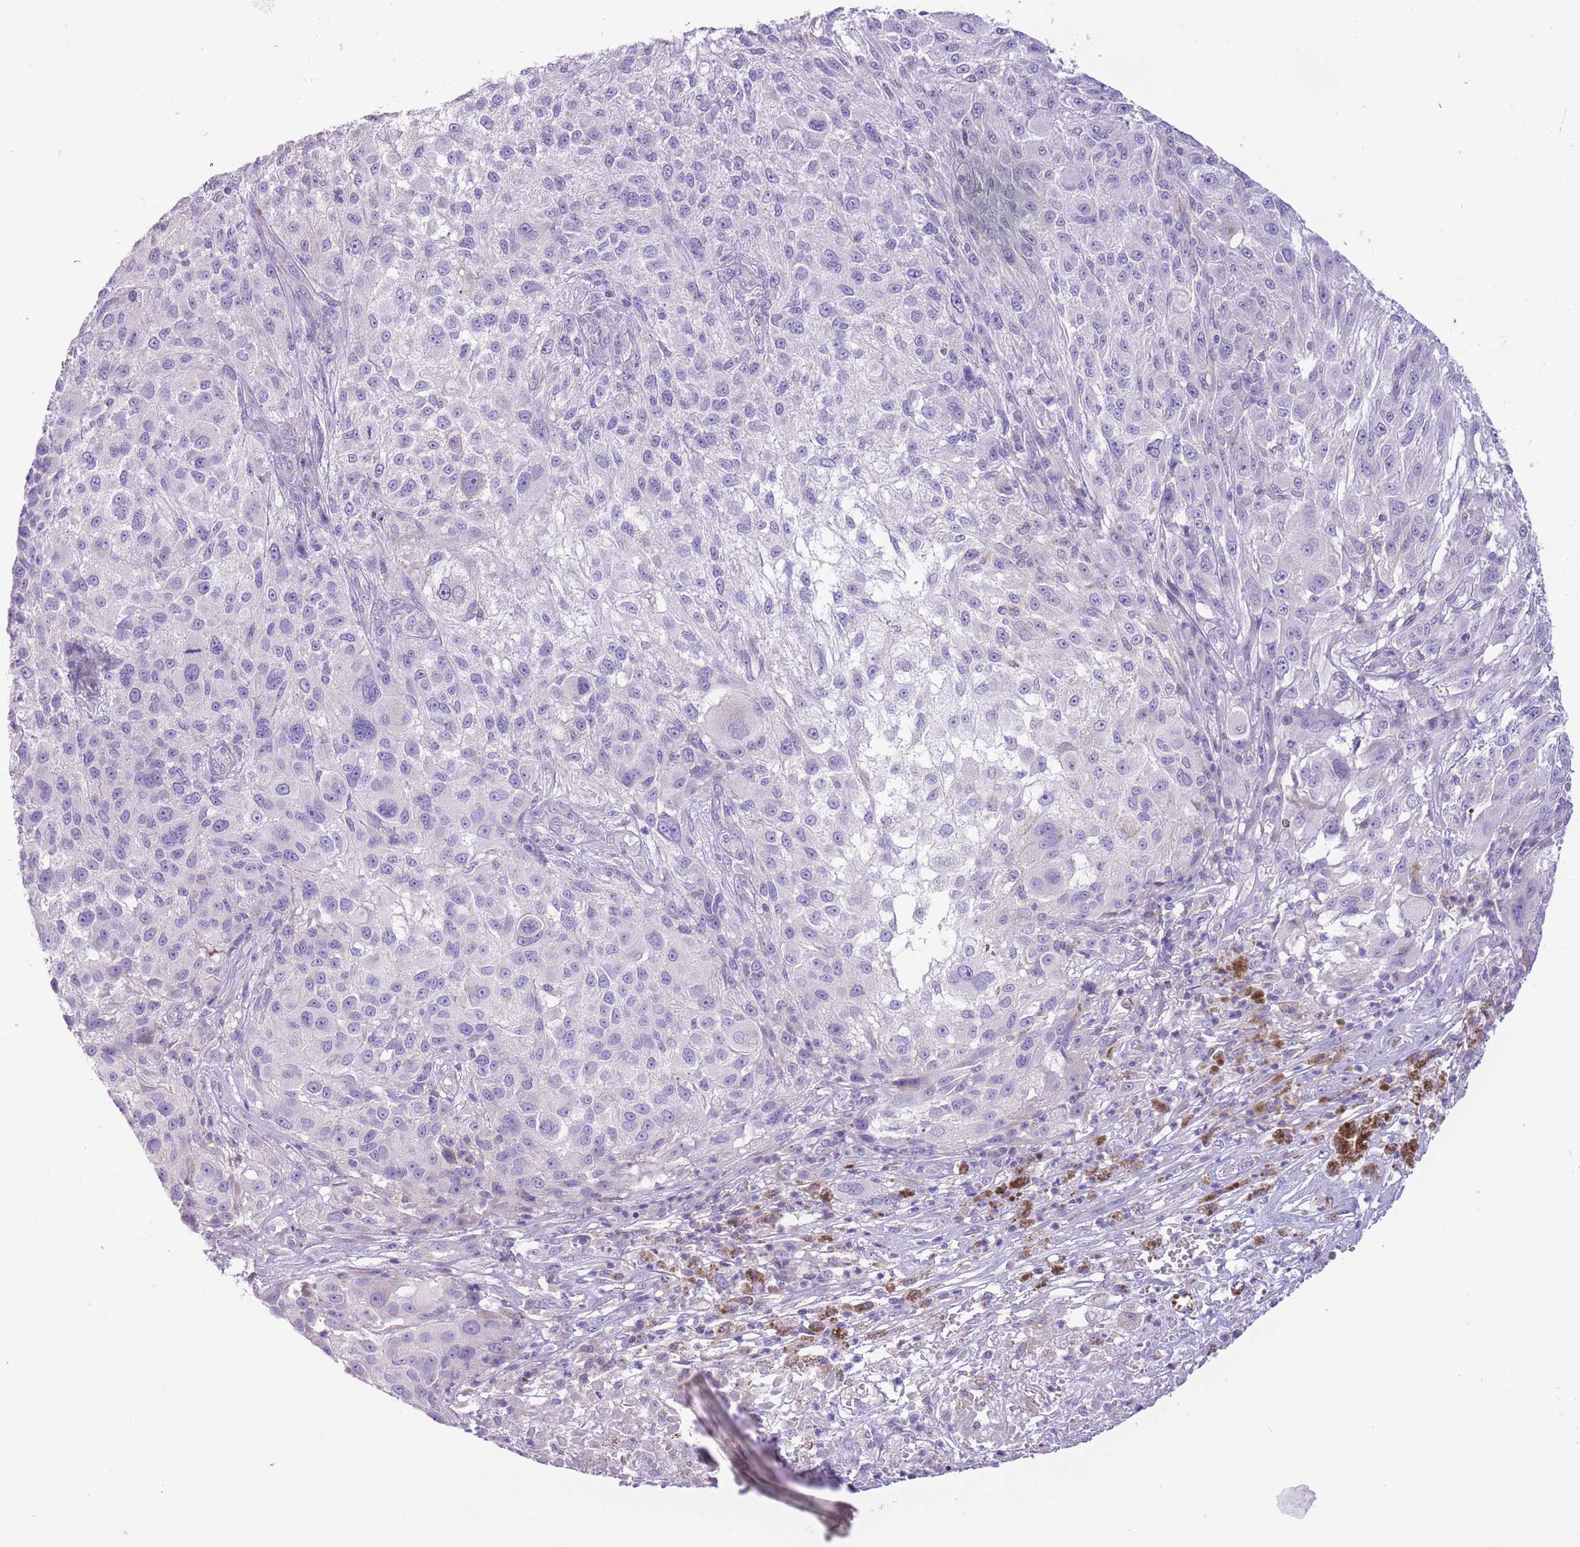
{"staining": {"intensity": "negative", "quantity": "none", "location": "none"}, "tissue": "melanoma", "cell_type": "Tumor cells", "image_type": "cancer", "snomed": [{"axis": "morphology", "description": "Normal morphology"}, {"axis": "morphology", "description": "Malignant melanoma, NOS"}, {"axis": "topography", "description": "Skin"}], "caption": "The photomicrograph reveals no staining of tumor cells in melanoma. The staining is performed using DAB (3,3'-diaminobenzidine) brown chromogen with nuclei counter-stained in using hematoxylin.", "gene": "ZNF697", "patient": {"sex": "female", "age": 72}}